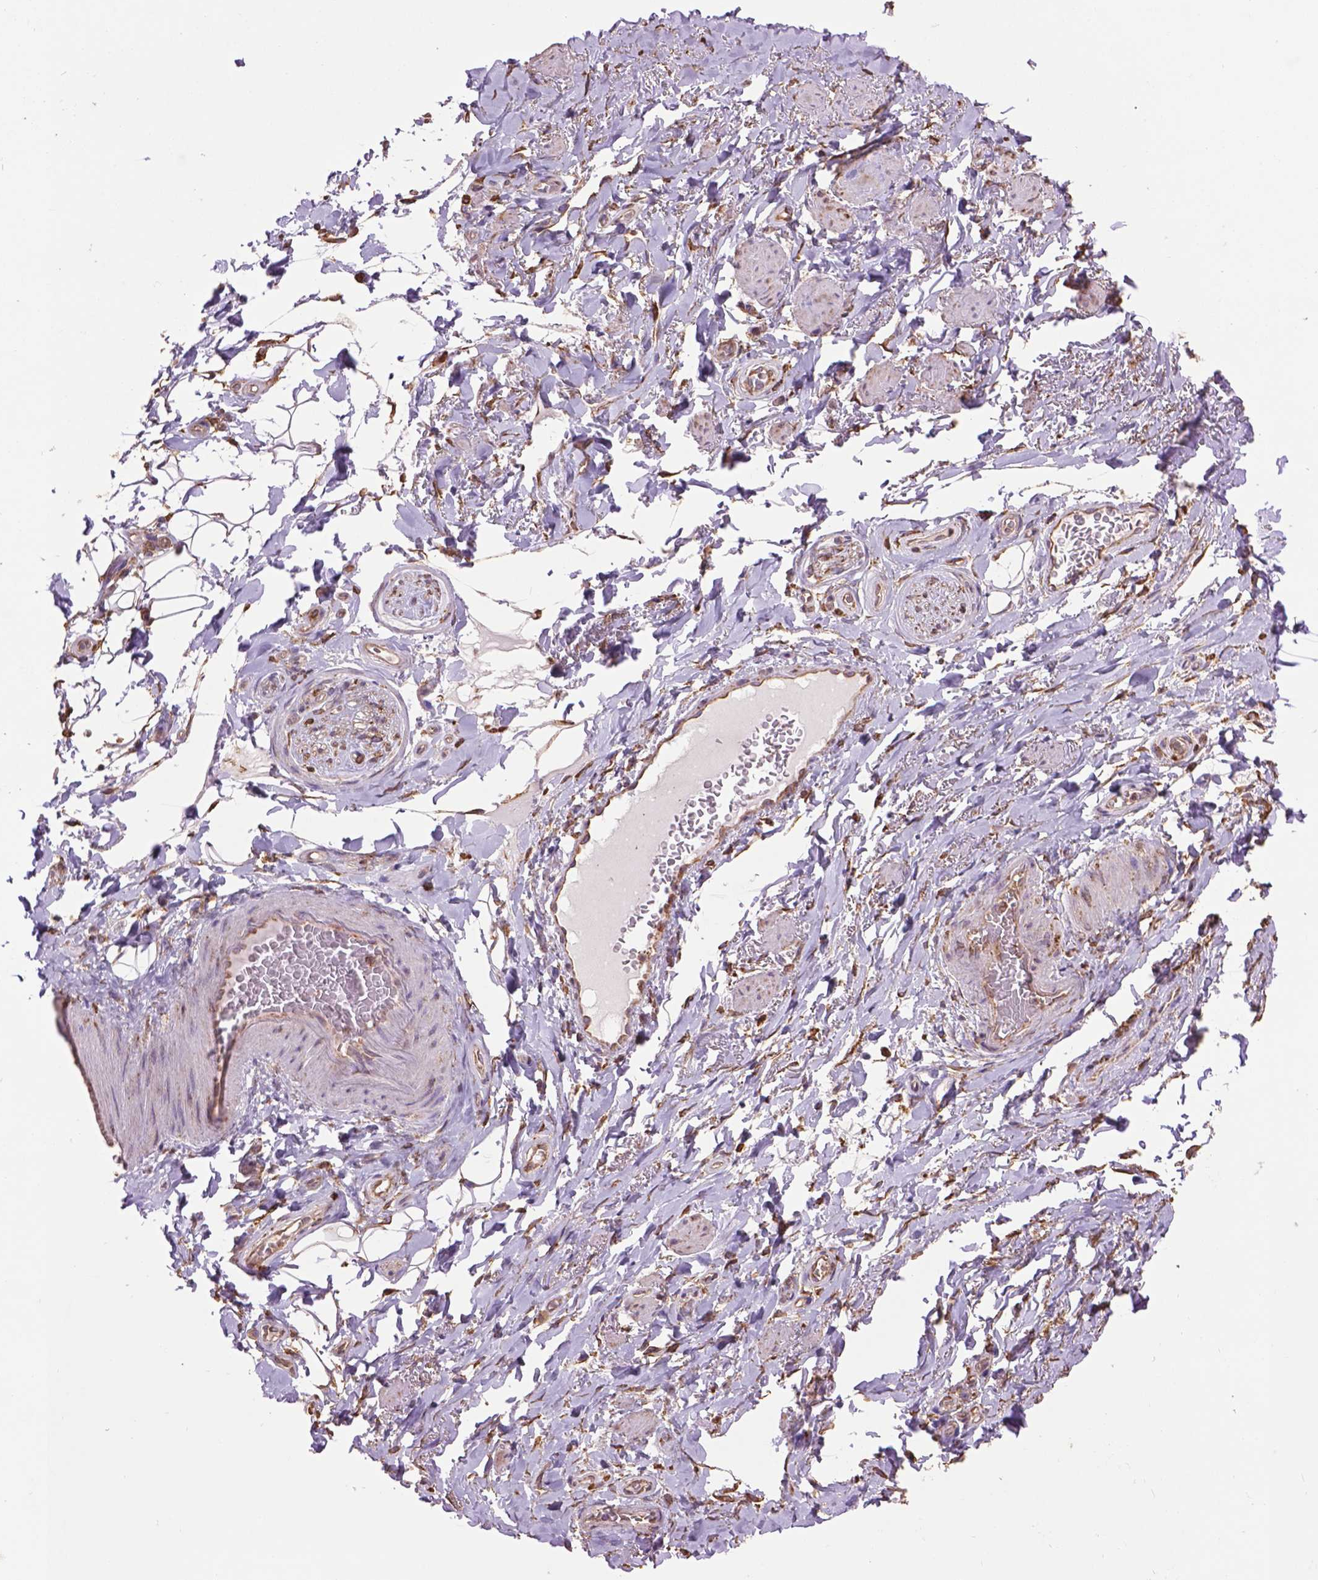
{"staining": {"intensity": "weak", "quantity": ">75%", "location": "cytoplasmic/membranous"}, "tissue": "adipose tissue", "cell_type": "Adipocytes", "image_type": "normal", "snomed": [{"axis": "morphology", "description": "Normal tissue, NOS"}, {"axis": "topography", "description": "Anal"}, {"axis": "topography", "description": "Peripheral nerve tissue"}], "caption": "Weak cytoplasmic/membranous positivity for a protein is seen in about >75% of adipocytes of normal adipose tissue using immunohistochemistry.", "gene": "PPP2R5E", "patient": {"sex": "male", "age": 53}}